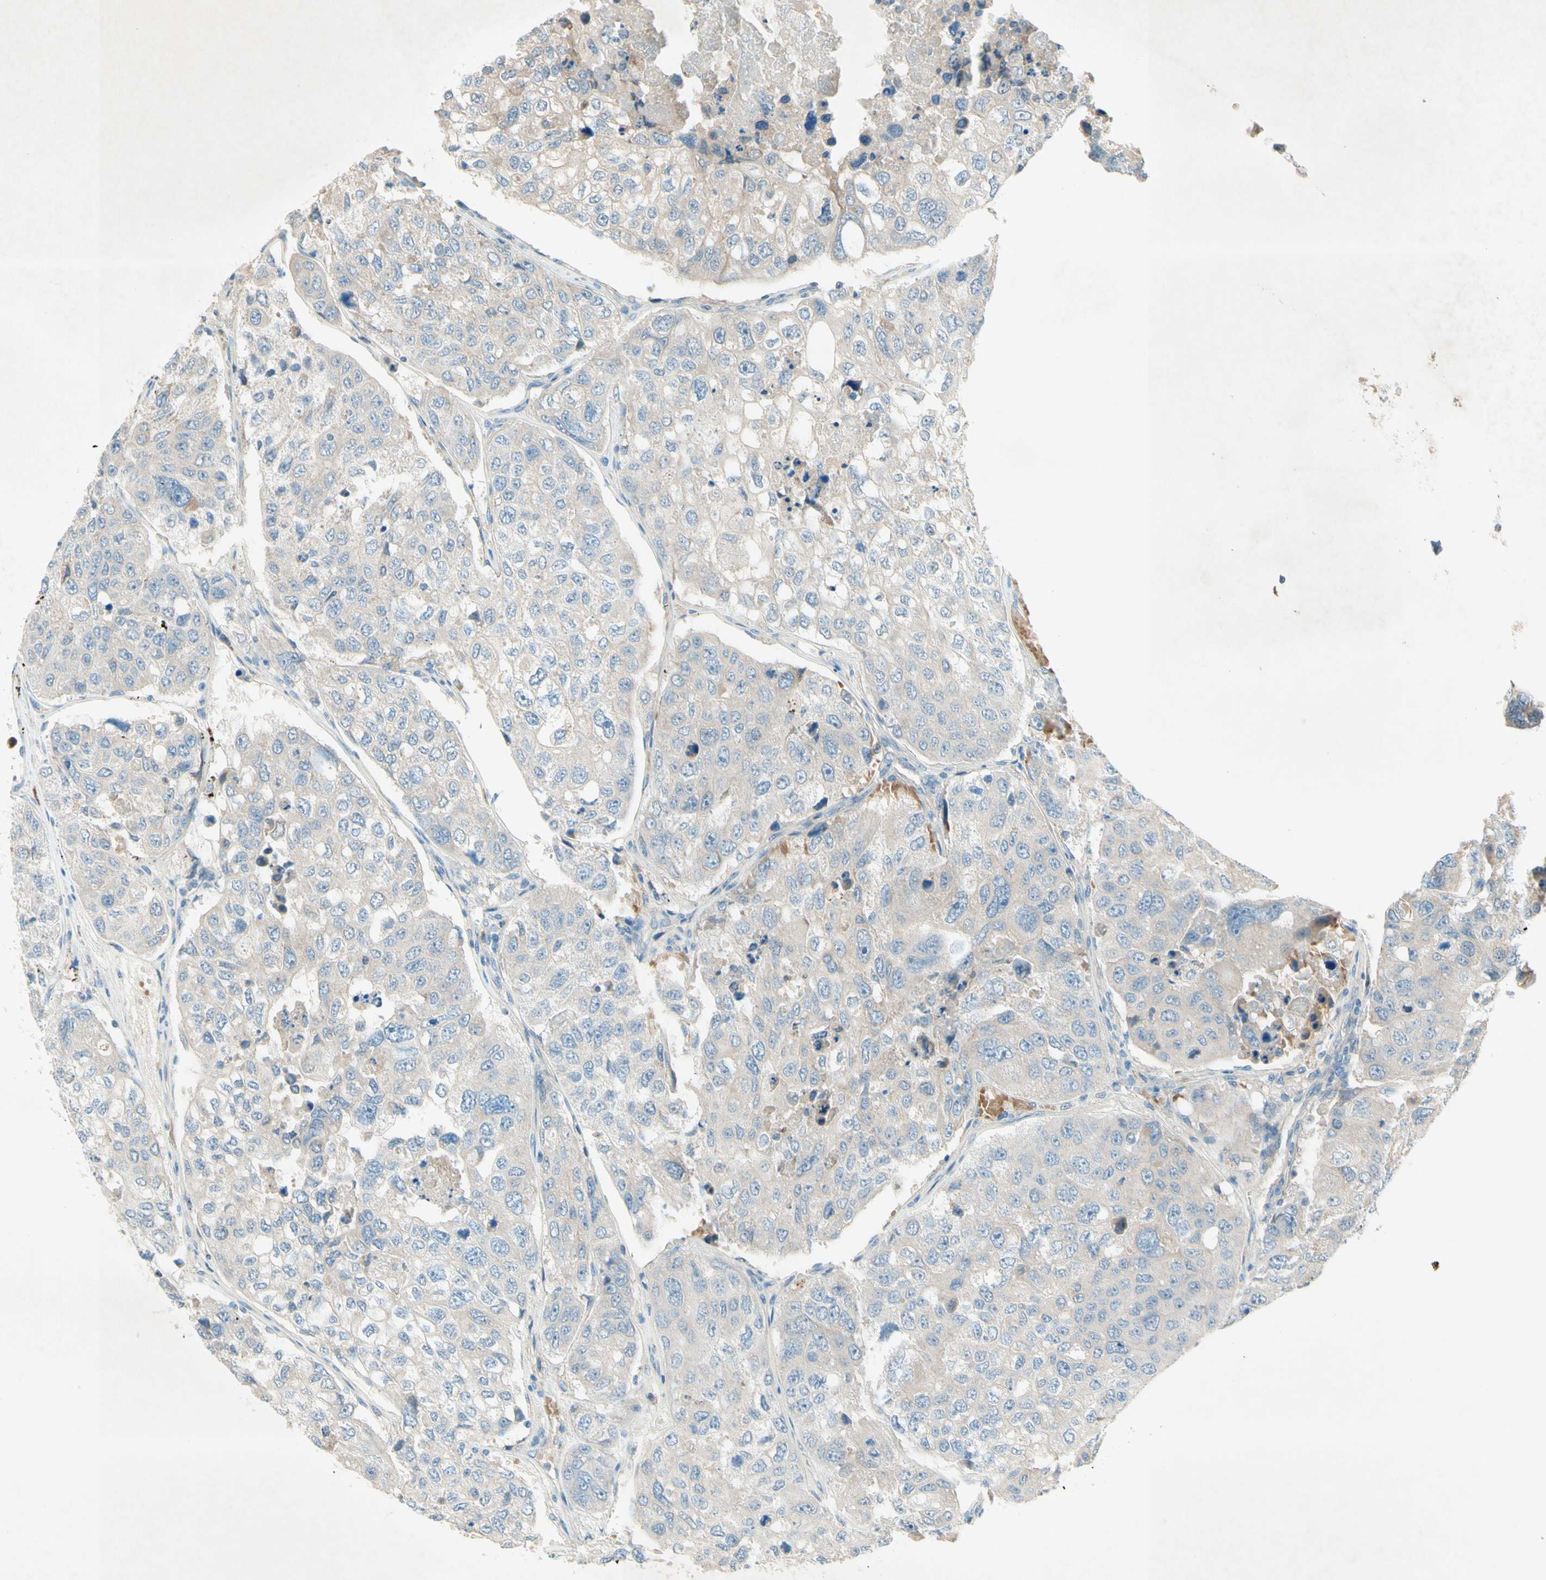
{"staining": {"intensity": "negative", "quantity": "none", "location": "none"}, "tissue": "urothelial cancer", "cell_type": "Tumor cells", "image_type": "cancer", "snomed": [{"axis": "morphology", "description": "Urothelial carcinoma, High grade"}, {"axis": "topography", "description": "Lymph node"}, {"axis": "topography", "description": "Urinary bladder"}], "caption": "This is a histopathology image of IHC staining of urothelial cancer, which shows no positivity in tumor cells.", "gene": "IL2", "patient": {"sex": "male", "age": 51}}